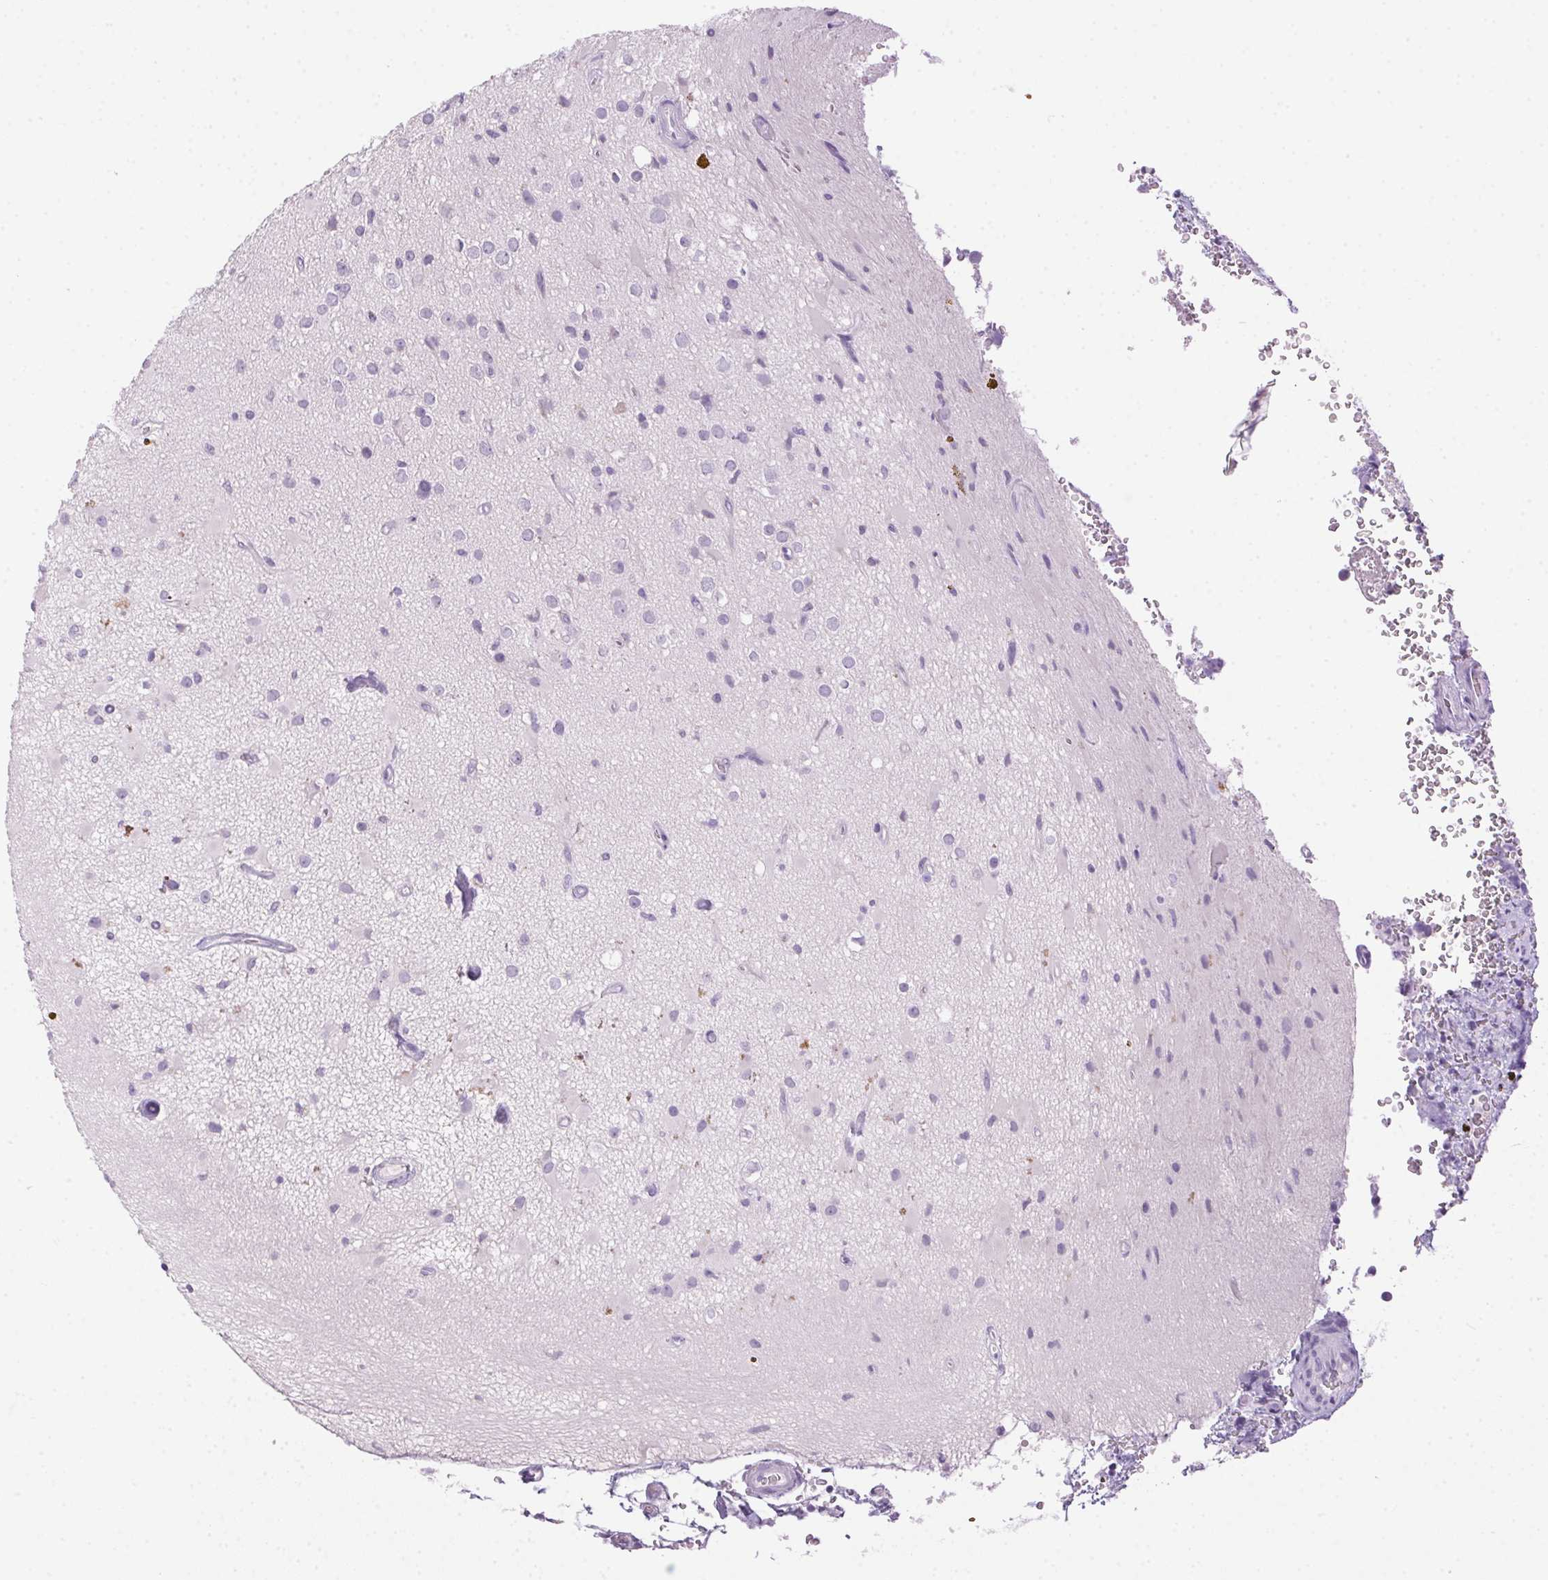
{"staining": {"intensity": "negative", "quantity": "none", "location": "none"}, "tissue": "glioma", "cell_type": "Tumor cells", "image_type": "cancer", "snomed": [{"axis": "morphology", "description": "Glioma, malignant, High grade"}, {"axis": "topography", "description": "Brain"}], "caption": "A high-resolution micrograph shows immunohistochemistry (IHC) staining of malignant glioma (high-grade), which reveals no significant expression in tumor cells.", "gene": "POPDC2", "patient": {"sex": "male", "age": 39}}